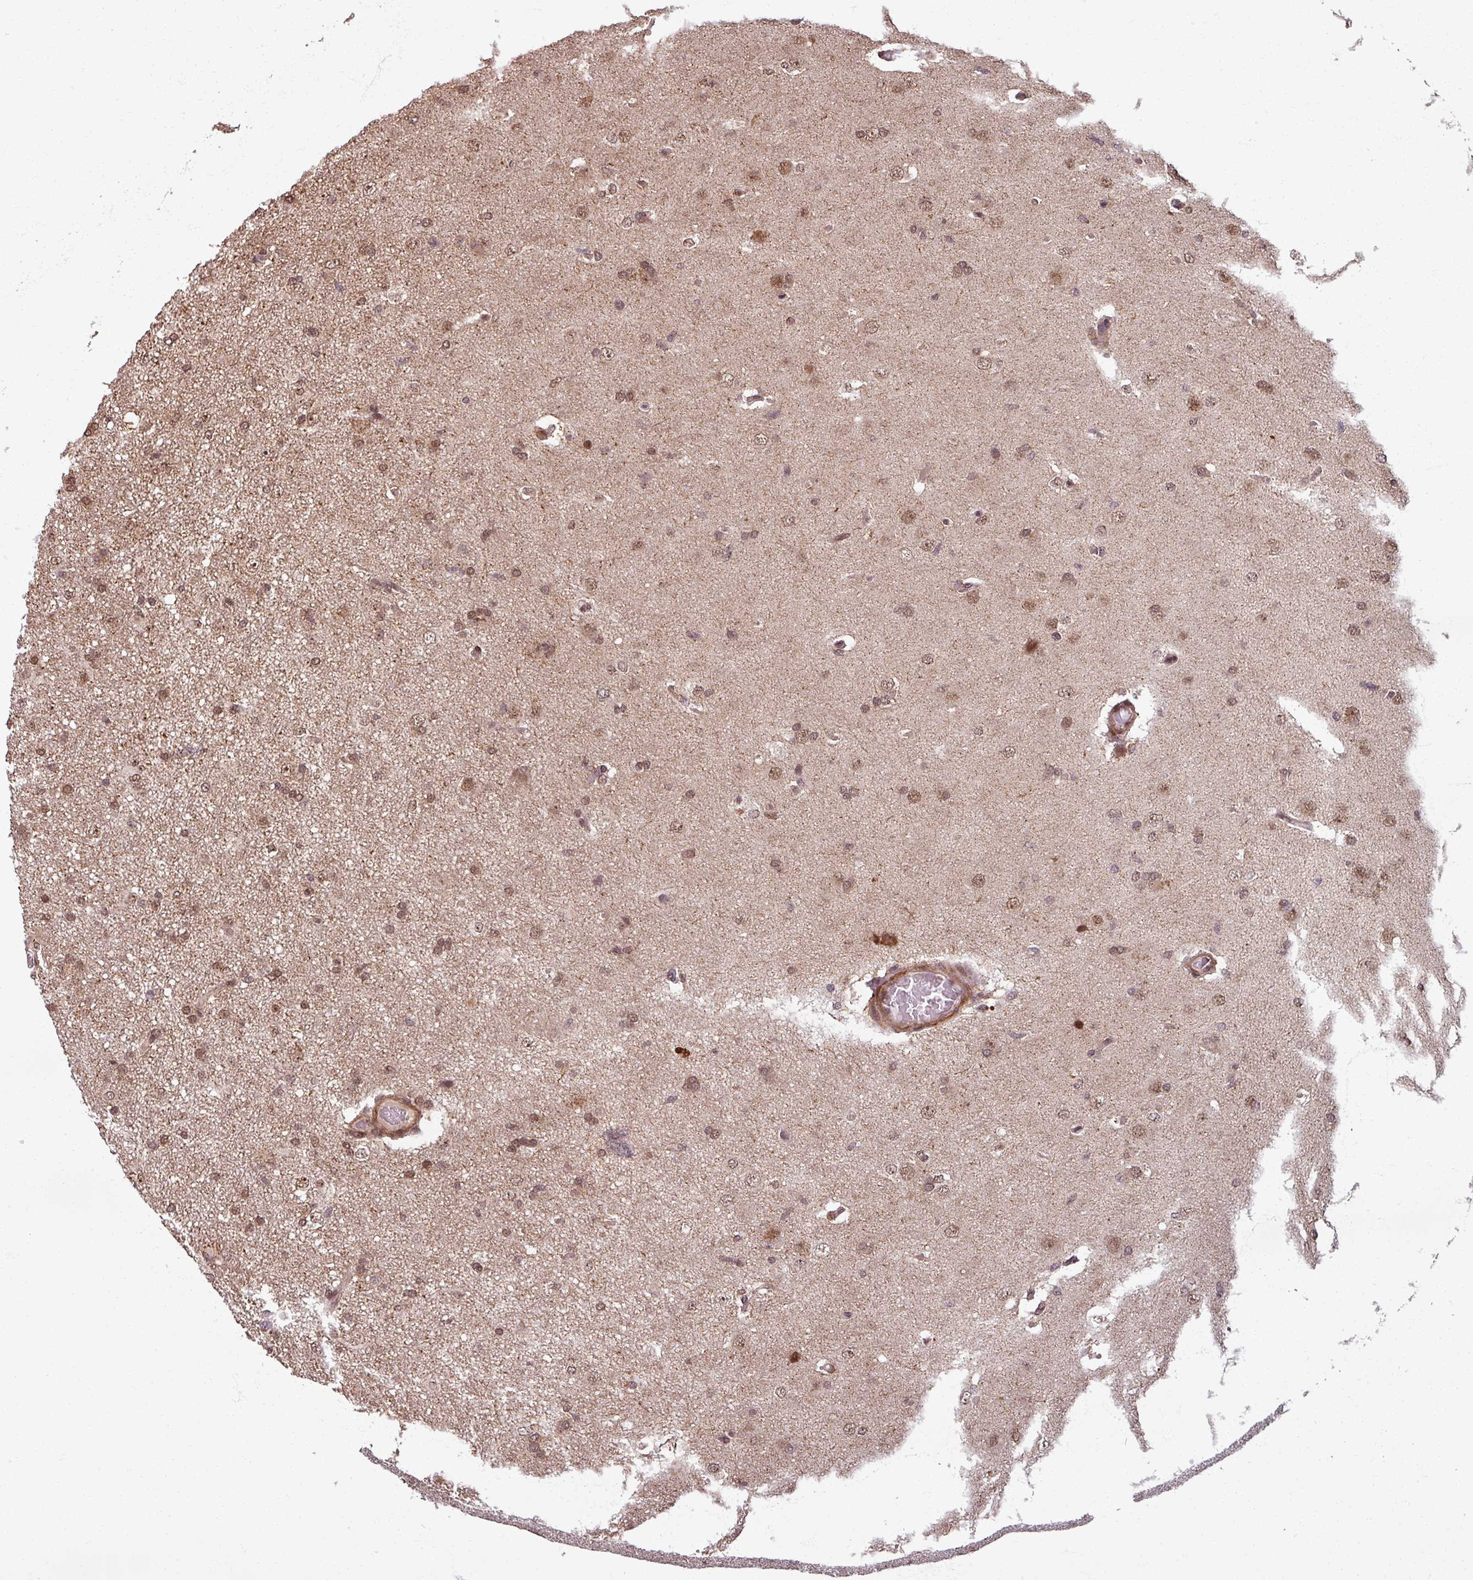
{"staining": {"intensity": "moderate", "quantity": ">75%", "location": "nuclear"}, "tissue": "glioma", "cell_type": "Tumor cells", "image_type": "cancer", "snomed": [{"axis": "morphology", "description": "Glioma, malignant, High grade"}, {"axis": "topography", "description": "Brain"}], "caption": "Immunohistochemical staining of malignant high-grade glioma exhibits medium levels of moderate nuclear positivity in about >75% of tumor cells.", "gene": "SWI5", "patient": {"sex": "male", "age": 53}}